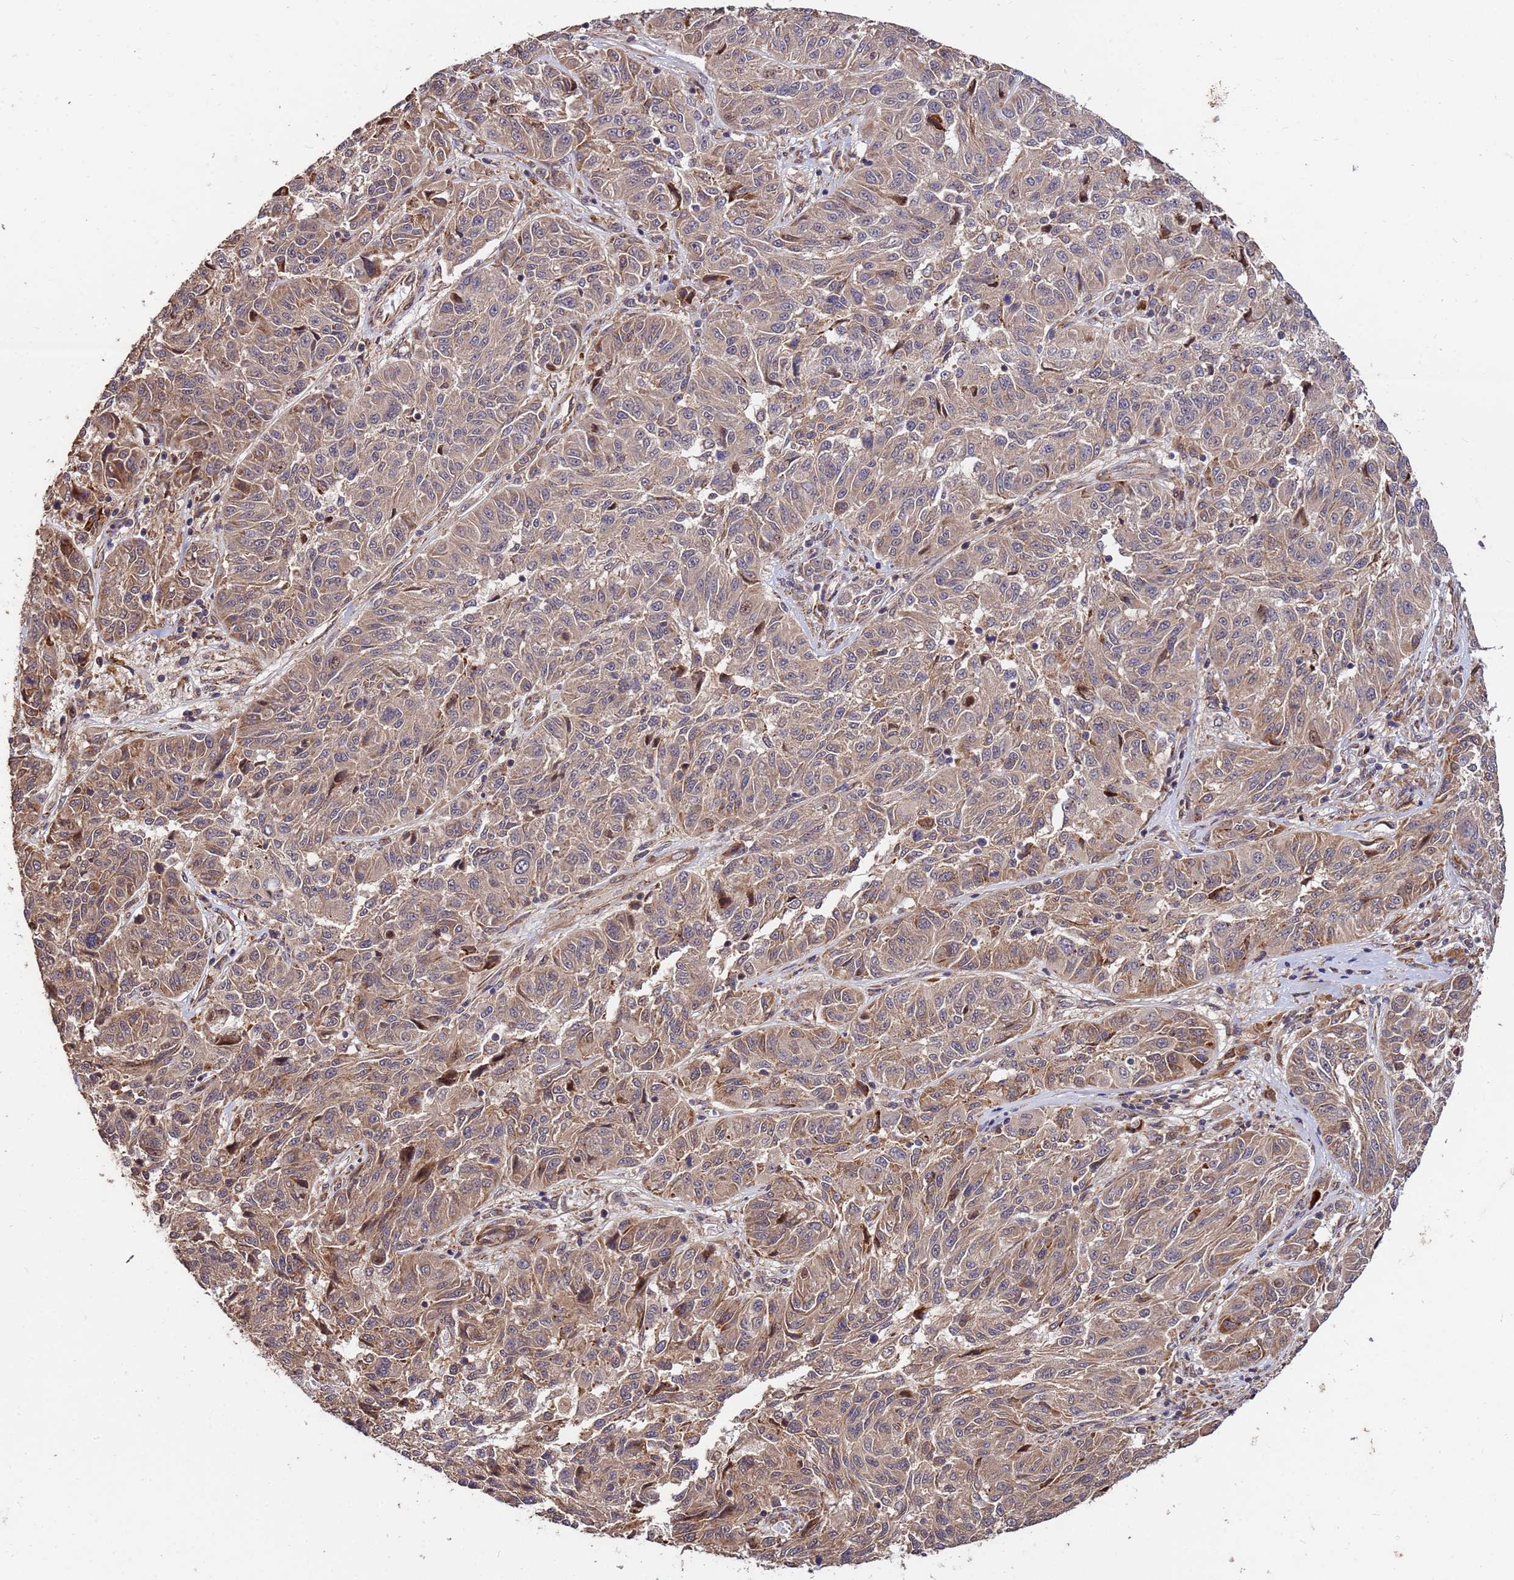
{"staining": {"intensity": "moderate", "quantity": "25%-75%", "location": "cytoplasmic/membranous"}, "tissue": "melanoma", "cell_type": "Tumor cells", "image_type": "cancer", "snomed": [{"axis": "morphology", "description": "Malignant melanoma, NOS"}, {"axis": "topography", "description": "Skin"}], "caption": "This image reveals melanoma stained with immunohistochemistry to label a protein in brown. The cytoplasmic/membranous of tumor cells show moderate positivity for the protein. Nuclei are counter-stained blue.", "gene": "ZNF619", "patient": {"sex": "male", "age": 53}}